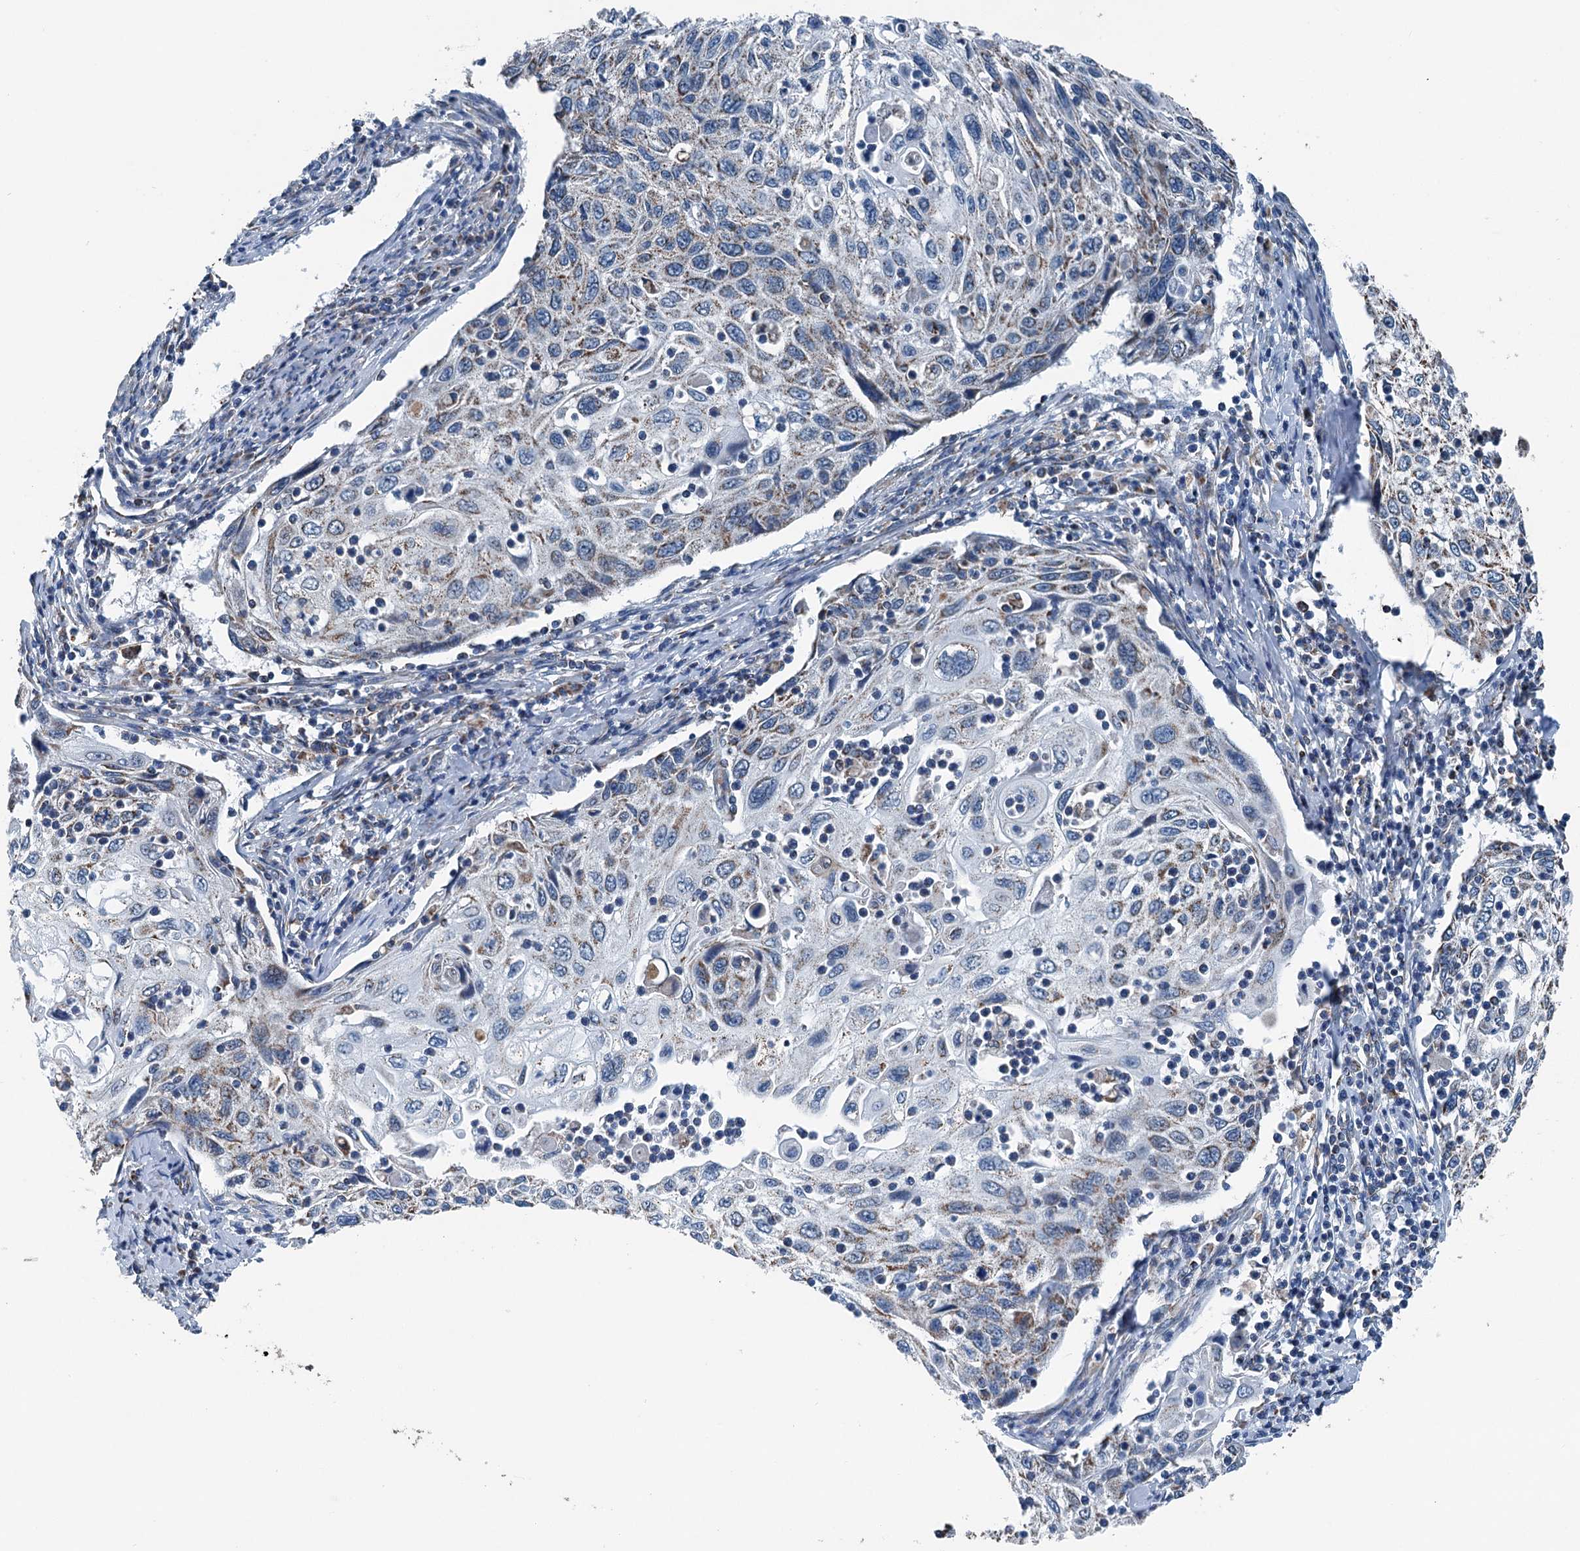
{"staining": {"intensity": "weak", "quantity": "25%-75%", "location": "cytoplasmic/membranous"}, "tissue": "cervical cancer", "cell_type": "Tumor cells", "image_type": "cancer", "snomed": [{"axis": "morphology", "description": "Squamous cell carcinoma, NOS"}, {"axis": "topography", "description": "Cervix"}], "caption": "Protein expression analysis of cervical cancer (squamous cell carcinoma) reveals weak cytoplasmic/membranous expression in approximately 25%-75% of tumor cells.", "gene": "TRPT1", "patient": {"sex": "female", "age": 70}}